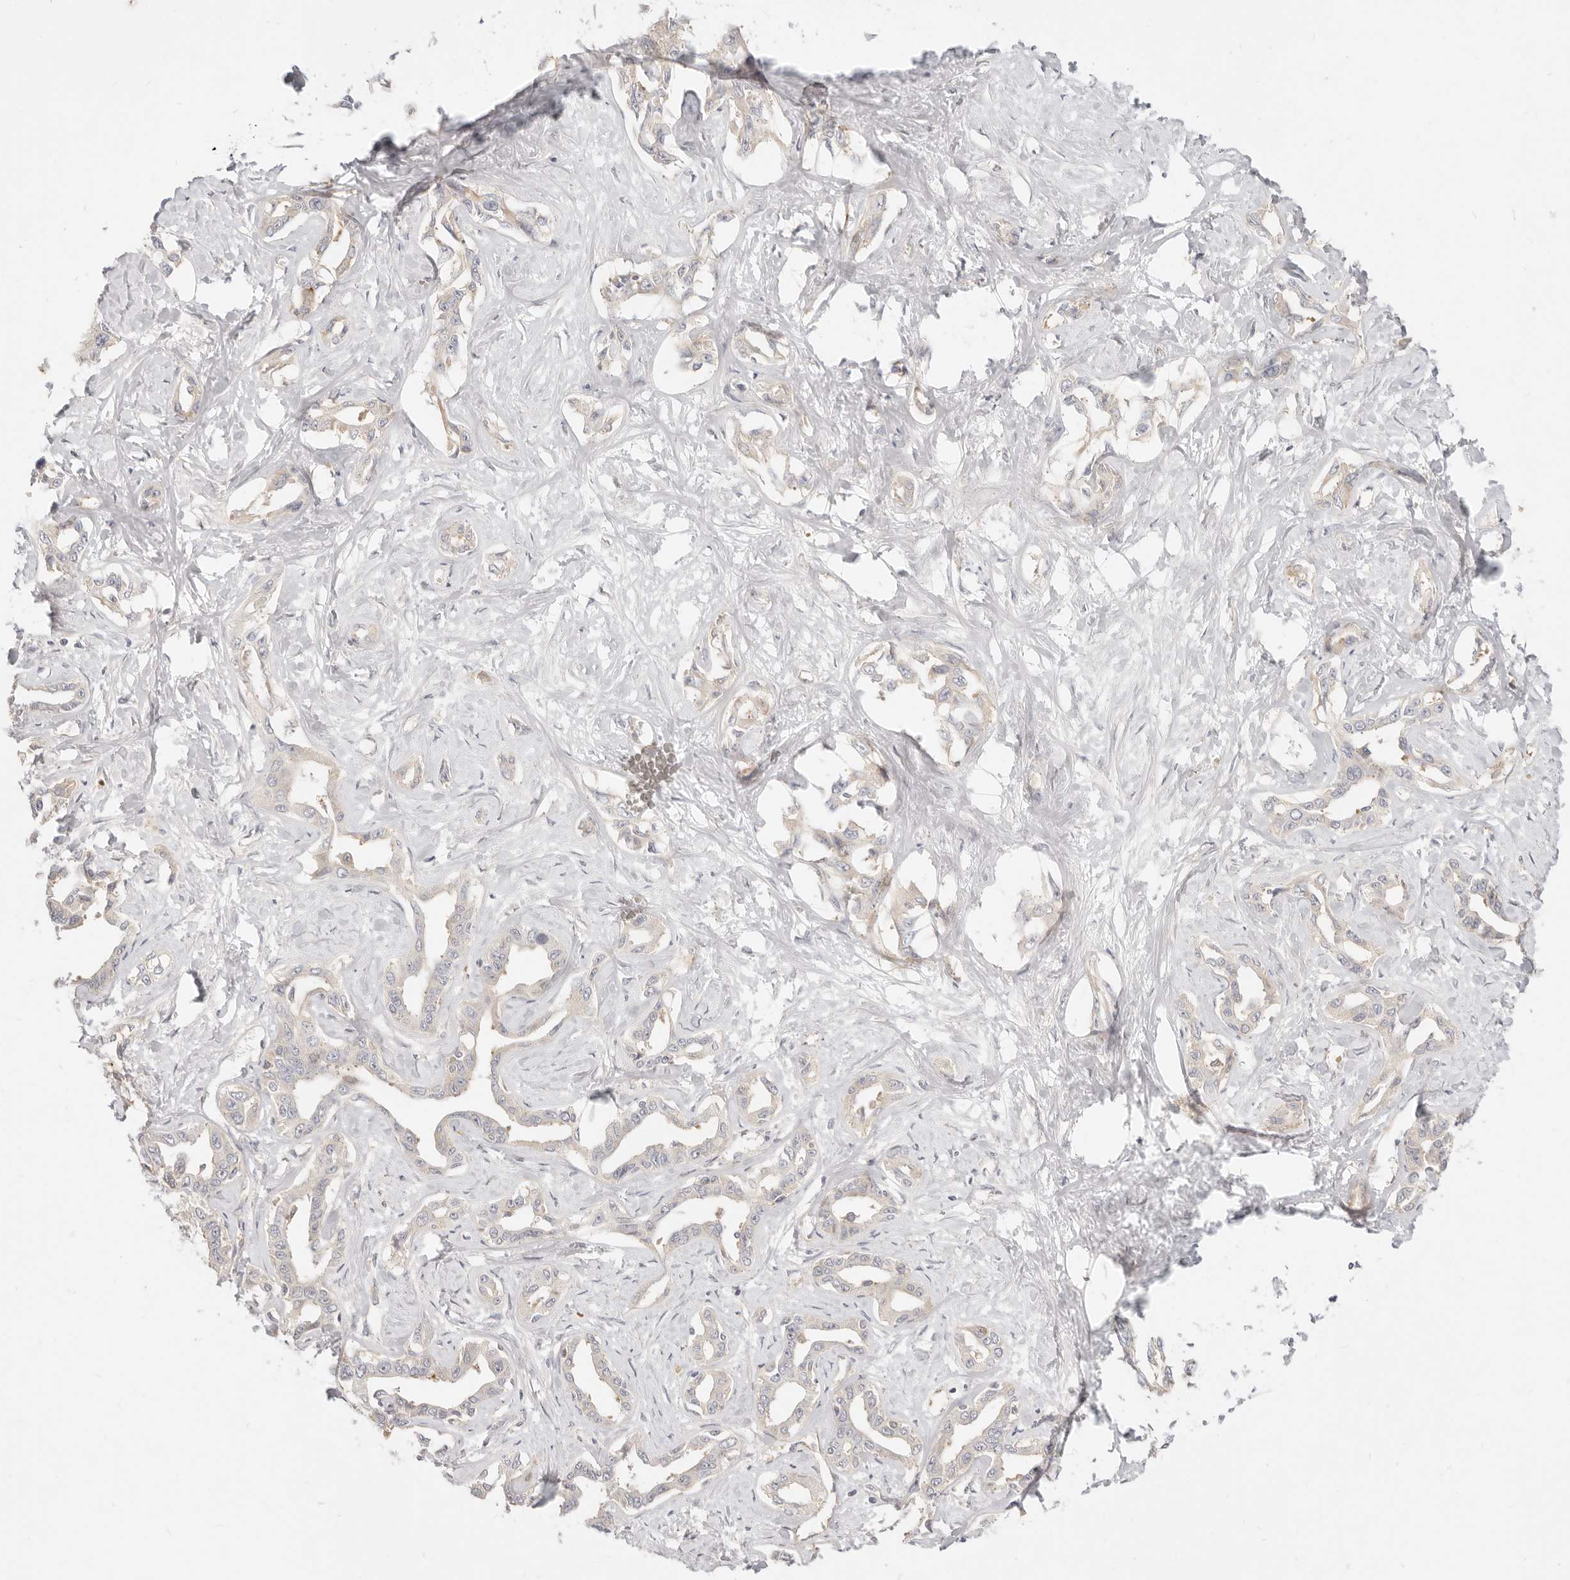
{"staining": {"intensity": "weak", "quantity": "<25%", "location": "cytoplasmic/membranous"}, "tissue": "liver cancer", "cell_type": "Tumor cells", "image_type": "cancer", "snomed": [{"axis": "morphology", "description": "Cholangiocarcinoma"}, {"axis": "topography", "description": "Liver"}], "caption": "Immunohistochemistry of cholangiocarcinoma (liver) reveals no staining in tumor cells.", "gene": "LTB4R2", "patient": {"sex": "male", "age": 59}}